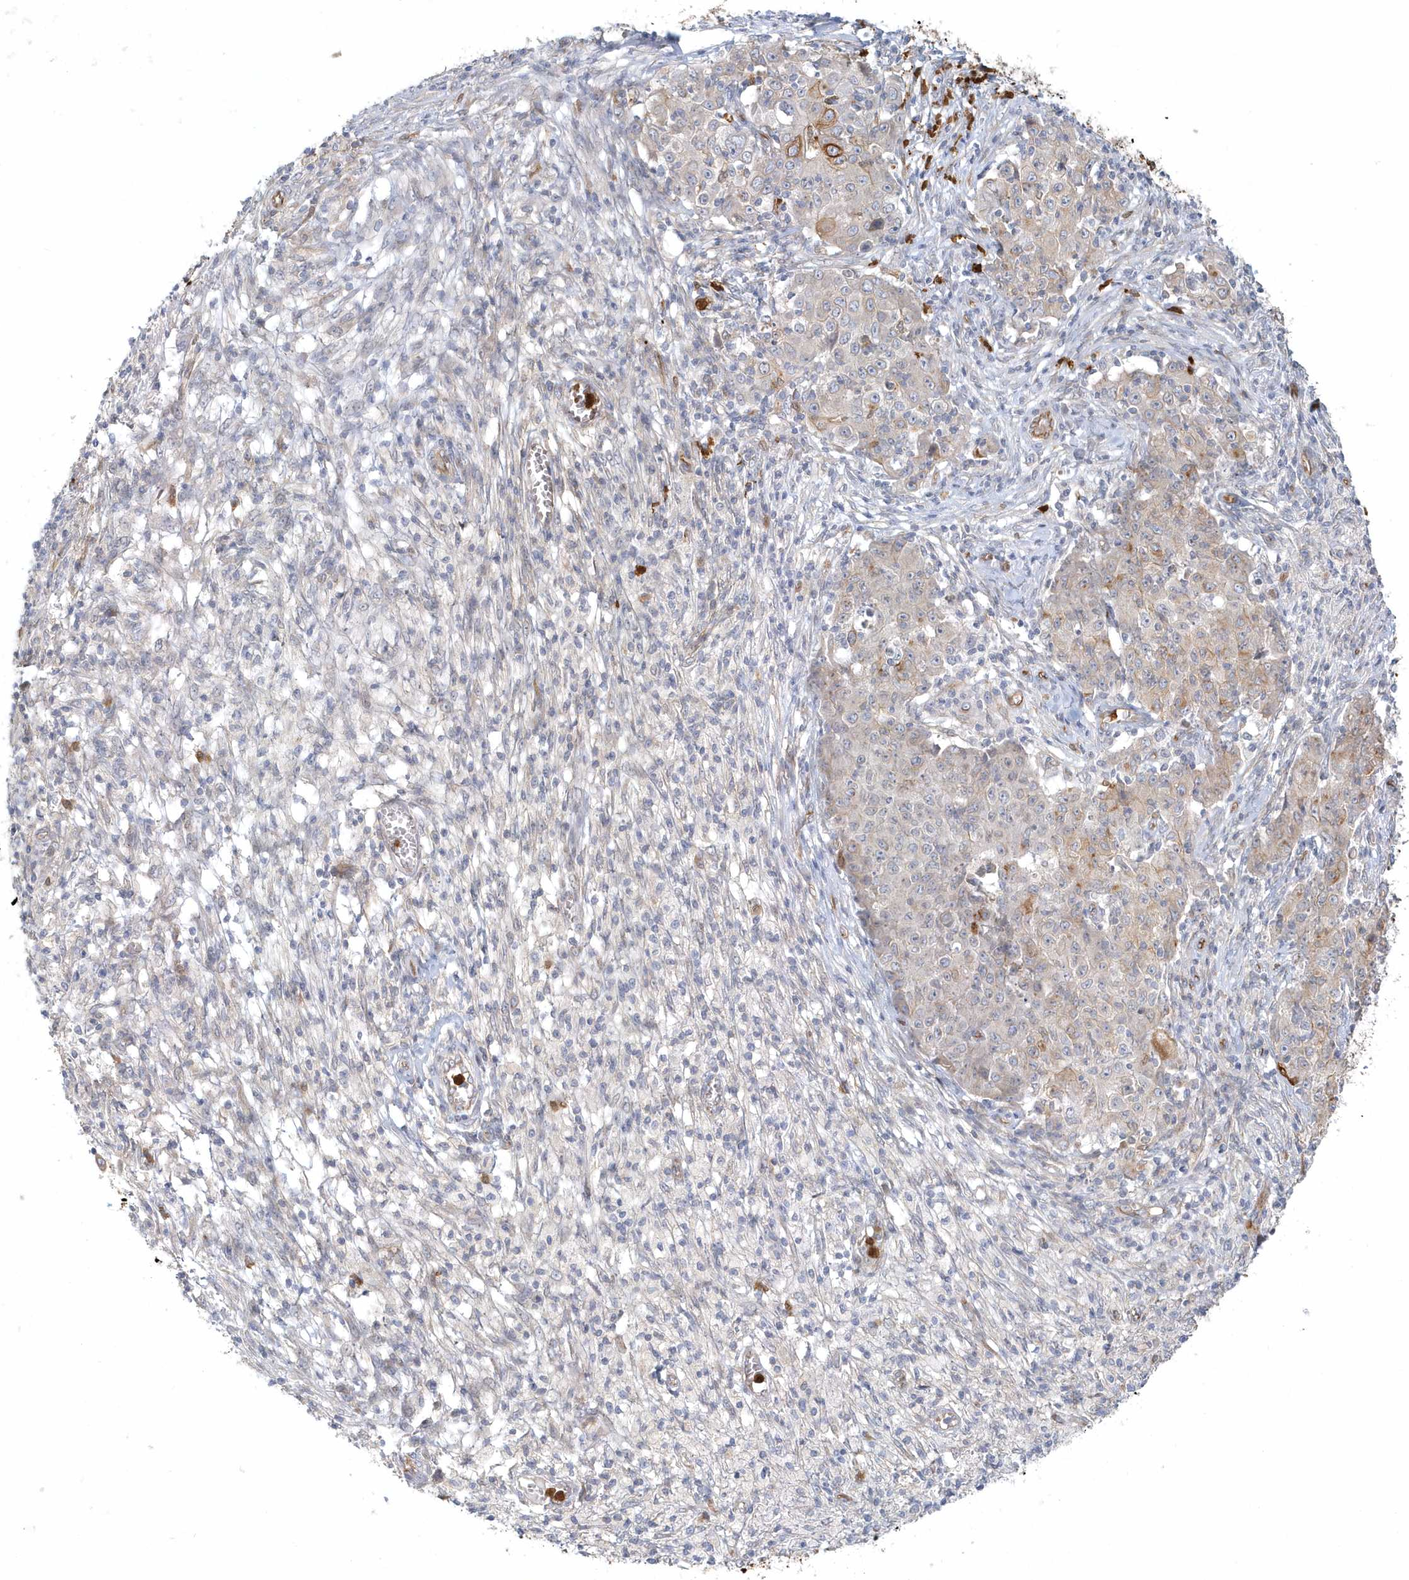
{"staining": {"intensity": "moderate", "quantity": "<25%", "location": "cytoplasmic/membranous"}, "tissue": "ovarian cancer", "cell_type": "Tumor cells", "image_type": "cancer", "snomed": [{"axis": "morphology", "description": "Carcinoma, endometroid"}, {"axis": "topography", "description": "Ovary"}], "caption": "Protein staining shows moderate cytoplasmic/membranous staining in about <25% of tumor cells in ovarian cancer (endometroid carcinoma).", "gene": "DNAH1", "patient": {"sex": "female", "age": 42}}